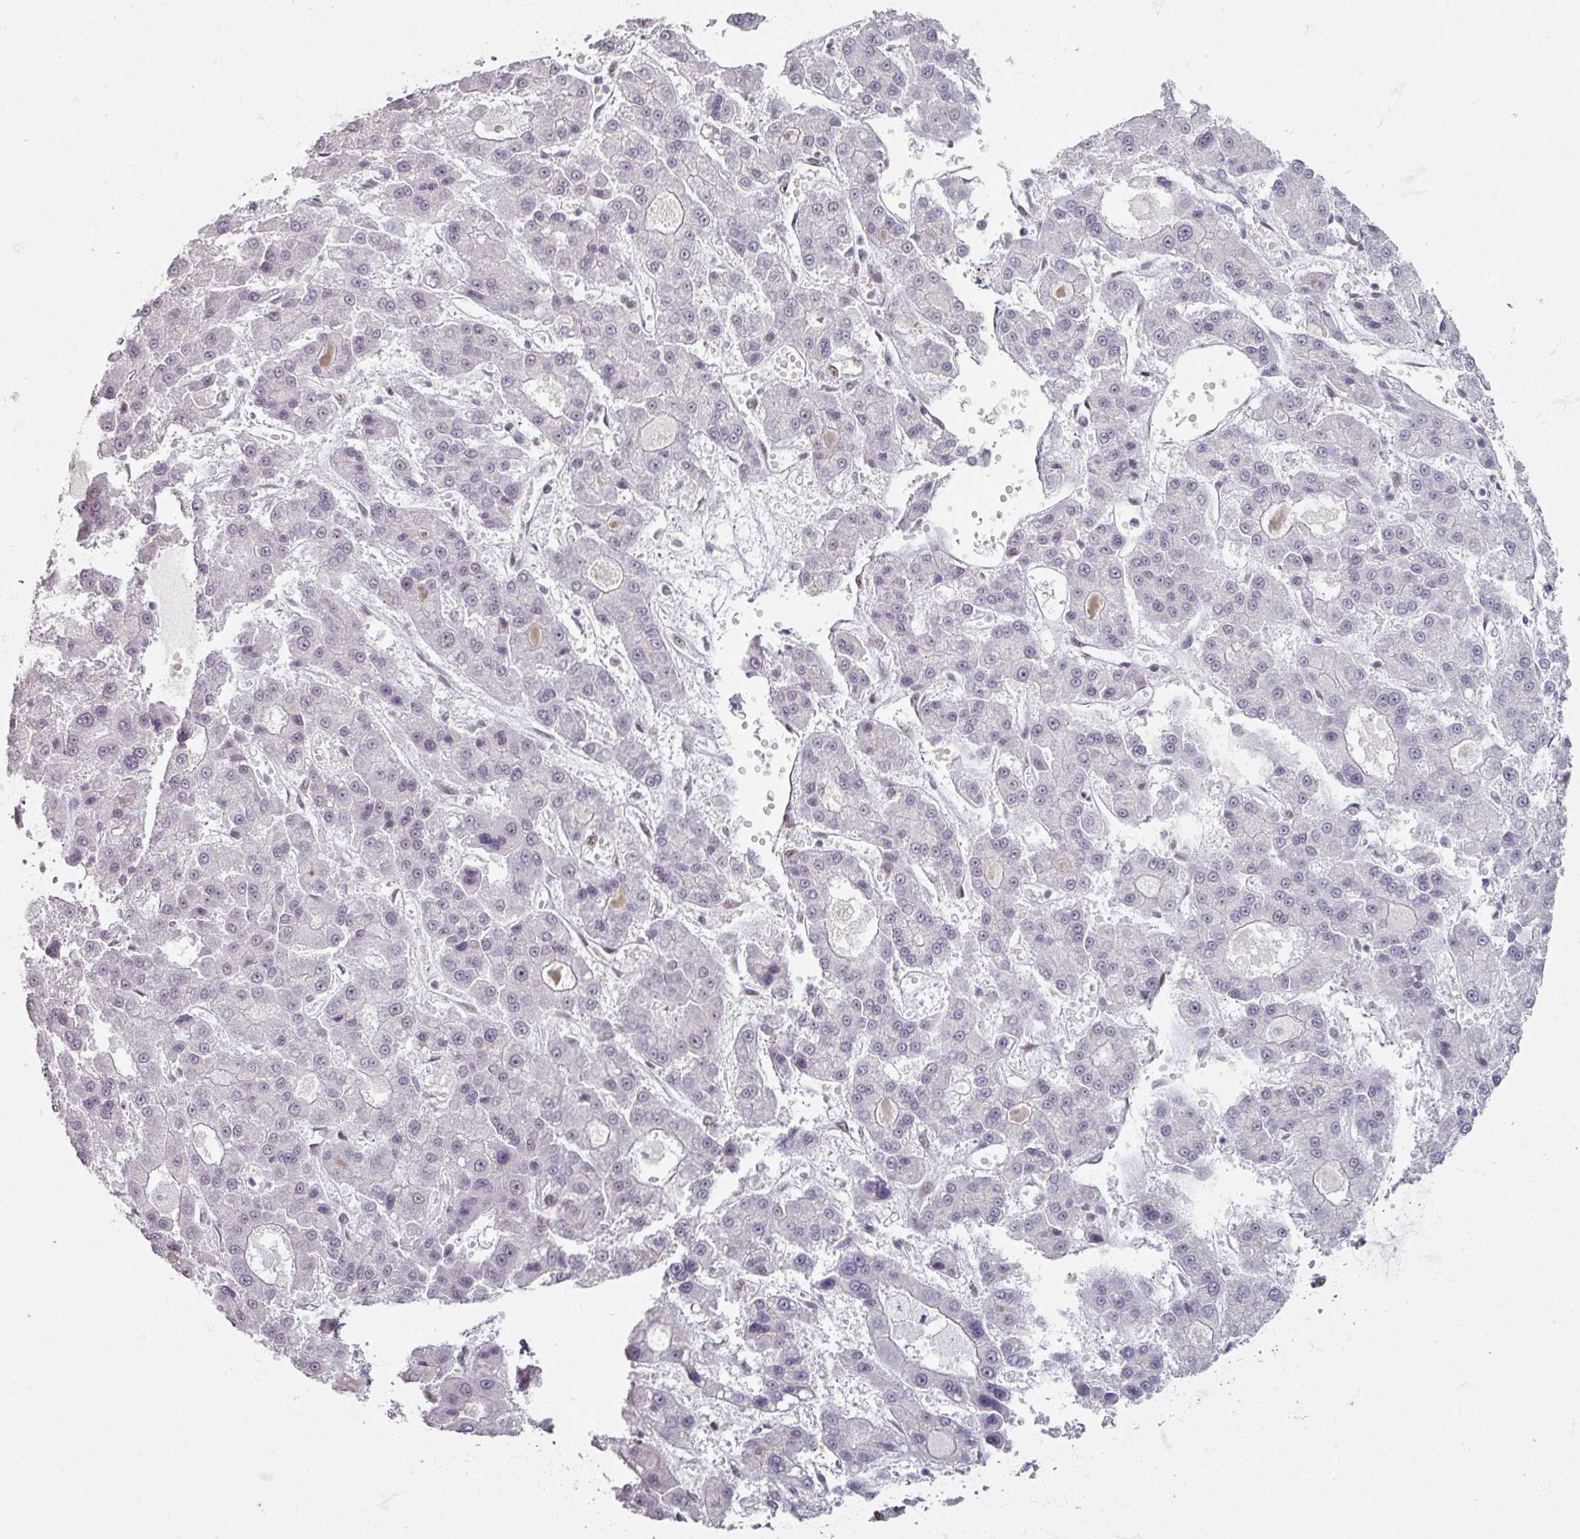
{"staining": {"intensity": "weak", "quantity": "<25%", "location": "nuclear"}, "tissue": "liver cancer", "cell_type": "Tumor cells", "image_type": "cancer", "snomed": [{"axis": "morphology", "description": "Carcinoma, Hepatocellular, NOS"}, {"axis": "topography", "description": "Liver"}], "caption": "This is an IHC photomicrograph of liver cancer (hepatocellular carcinoma). There is no staining in tumor cells.", "gene": "ADAR", "patient": {"sex": "male", "age": 70}}